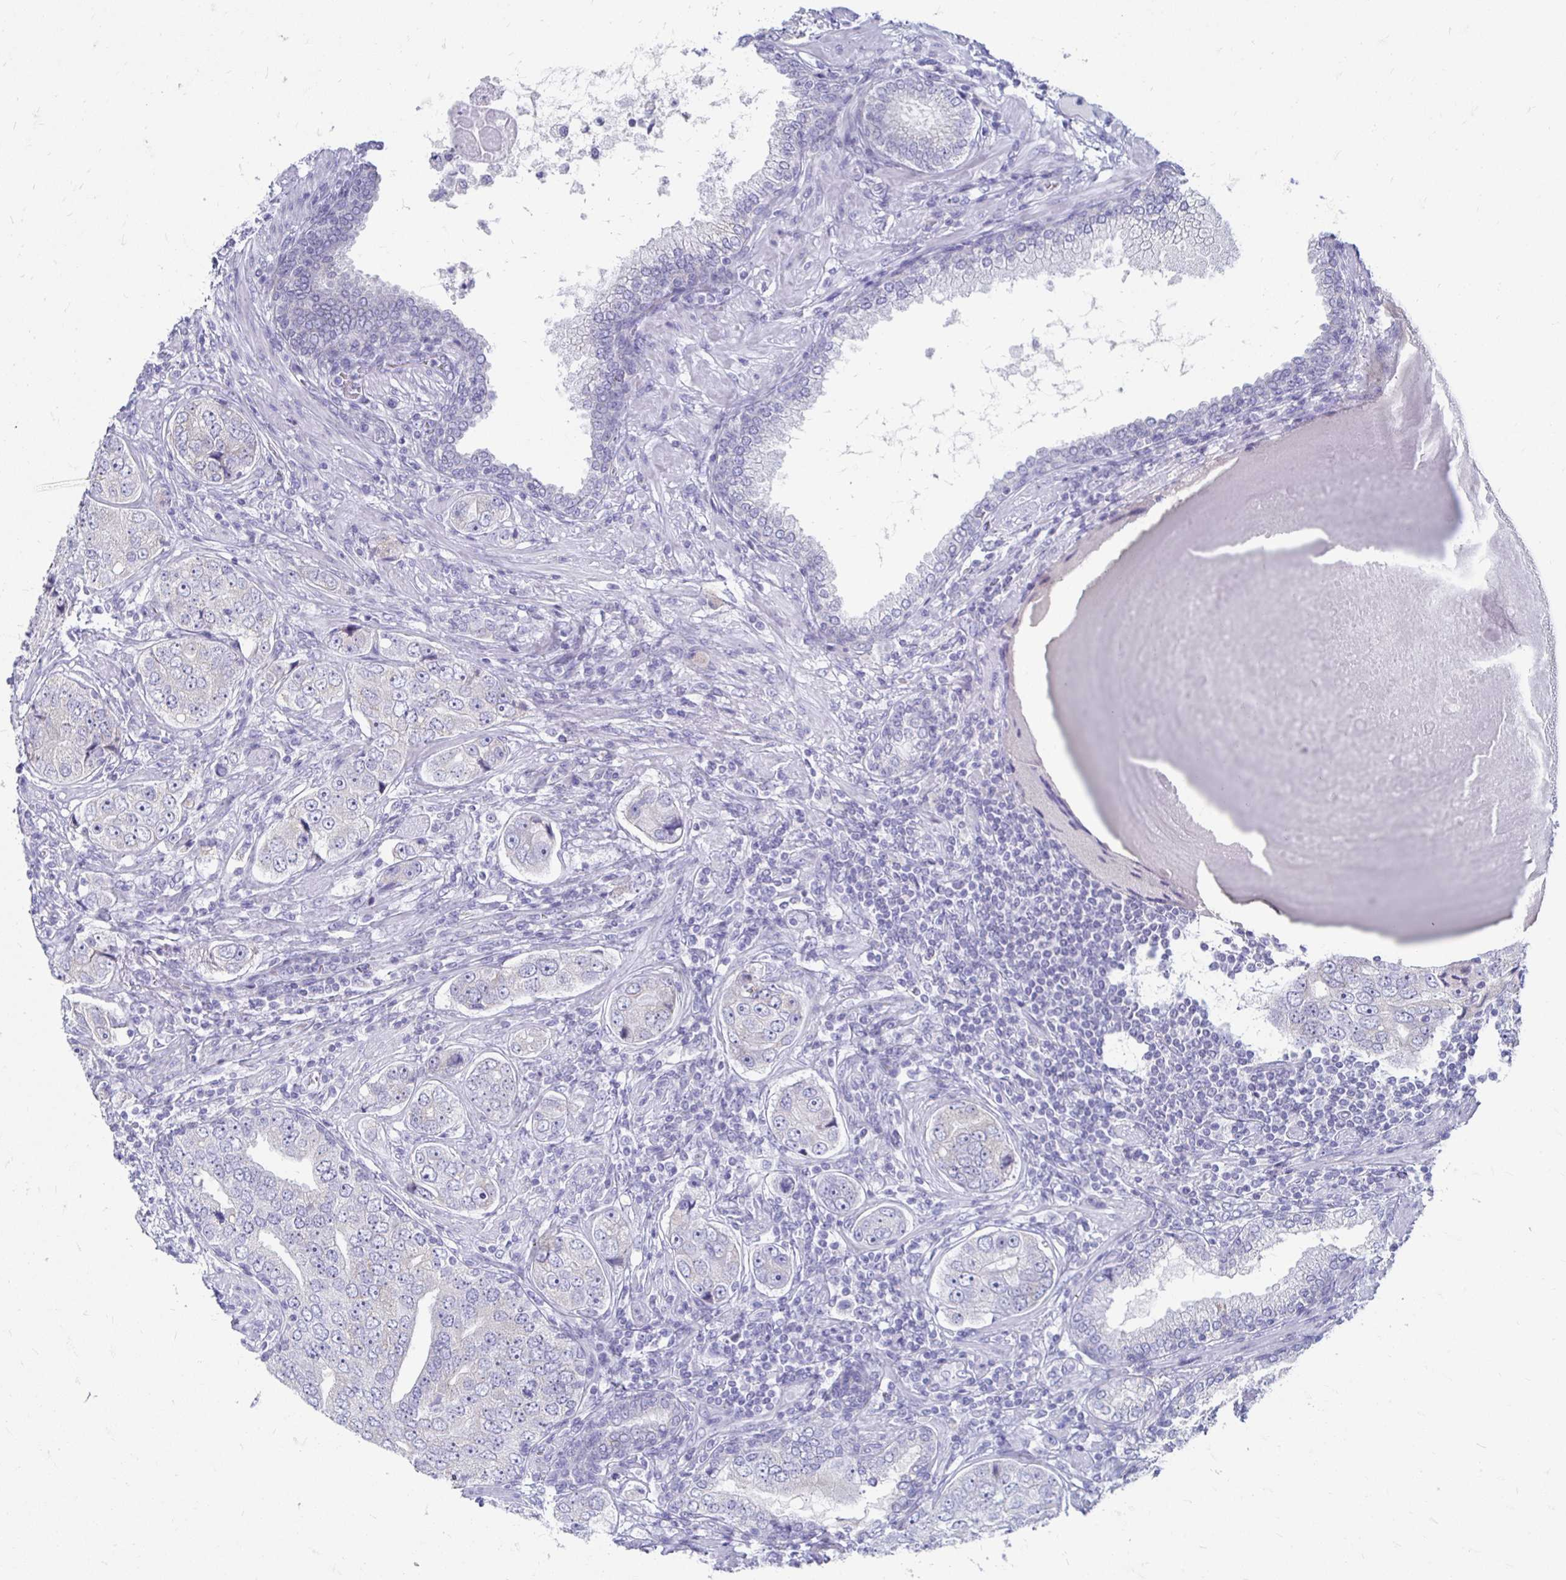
{"staining": {"intensity": "negative", "quantity": "none", "location": "none"}, "tissue": "prostate cancer", "cell_type": "Tumor cells", "image_type": "cancer", "snomed": [{"axis": "morphology", "description": "Adenocarcinoma, High grade"}, {"axis": "topography", "description": "Prostate"}], "caption": "IHC image of prostate adenocarcinoma (high-grade) stained for a protein (brown), which exhibits no staining in tumor cells.", "gene": "PEG10", "patient": {"sex": "male", "age": 60}}